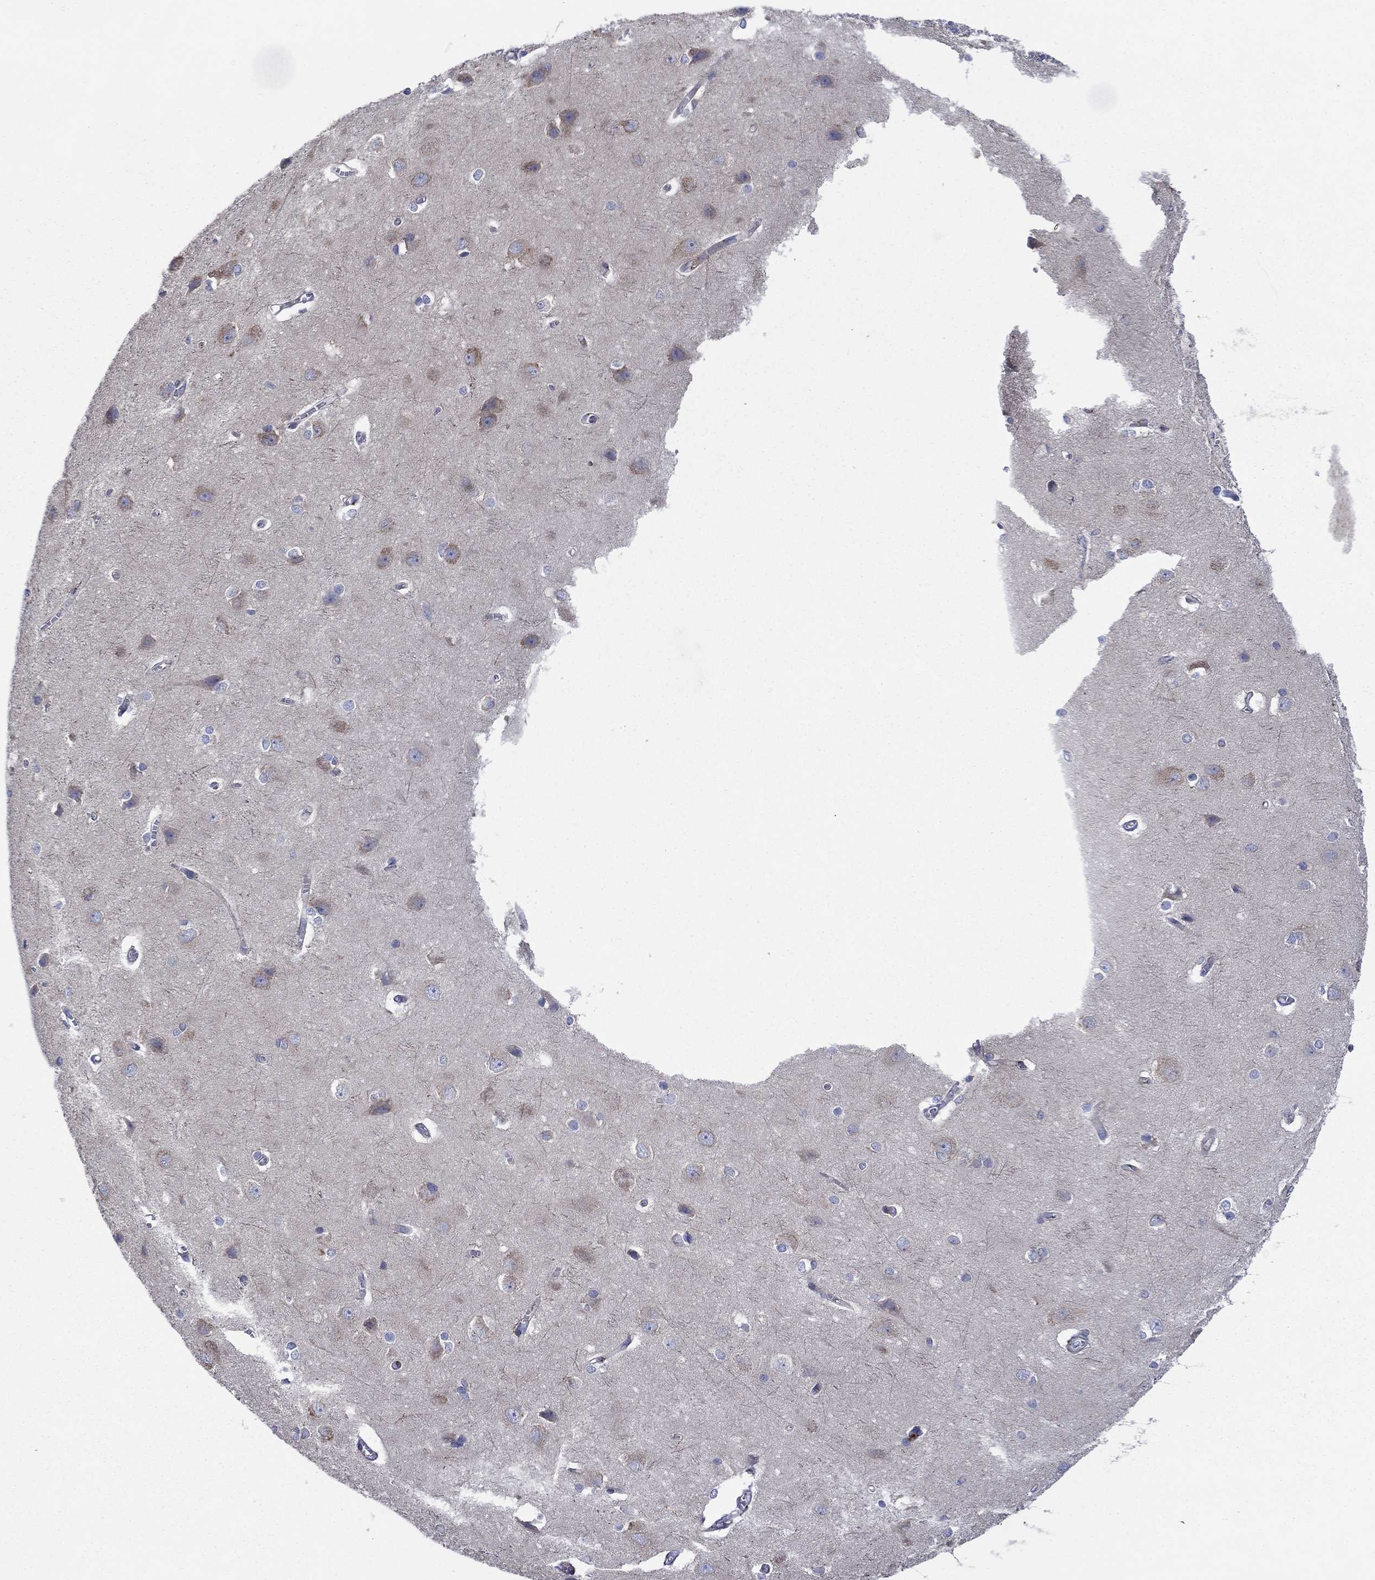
{"staining": {"intensity": "negative", "quantity": "none", "location": "none"}, "tissue": "cerebral cortex", "cell_type": "Endothelial cells", "image_type": "normal", "snomed": [{"axis": "morphology", "description": "Normal tissue, NOS"}, {"axis": "topography", "description": "Cerebral cortex"}], "caption": "An immunohistochemistry micrograph of normal cerebral cortex is shown. There is no staining in endothelial cells of cerebral cortex.", "gene": "PAG1", "patient": {"sex": "male", "age": 37}}